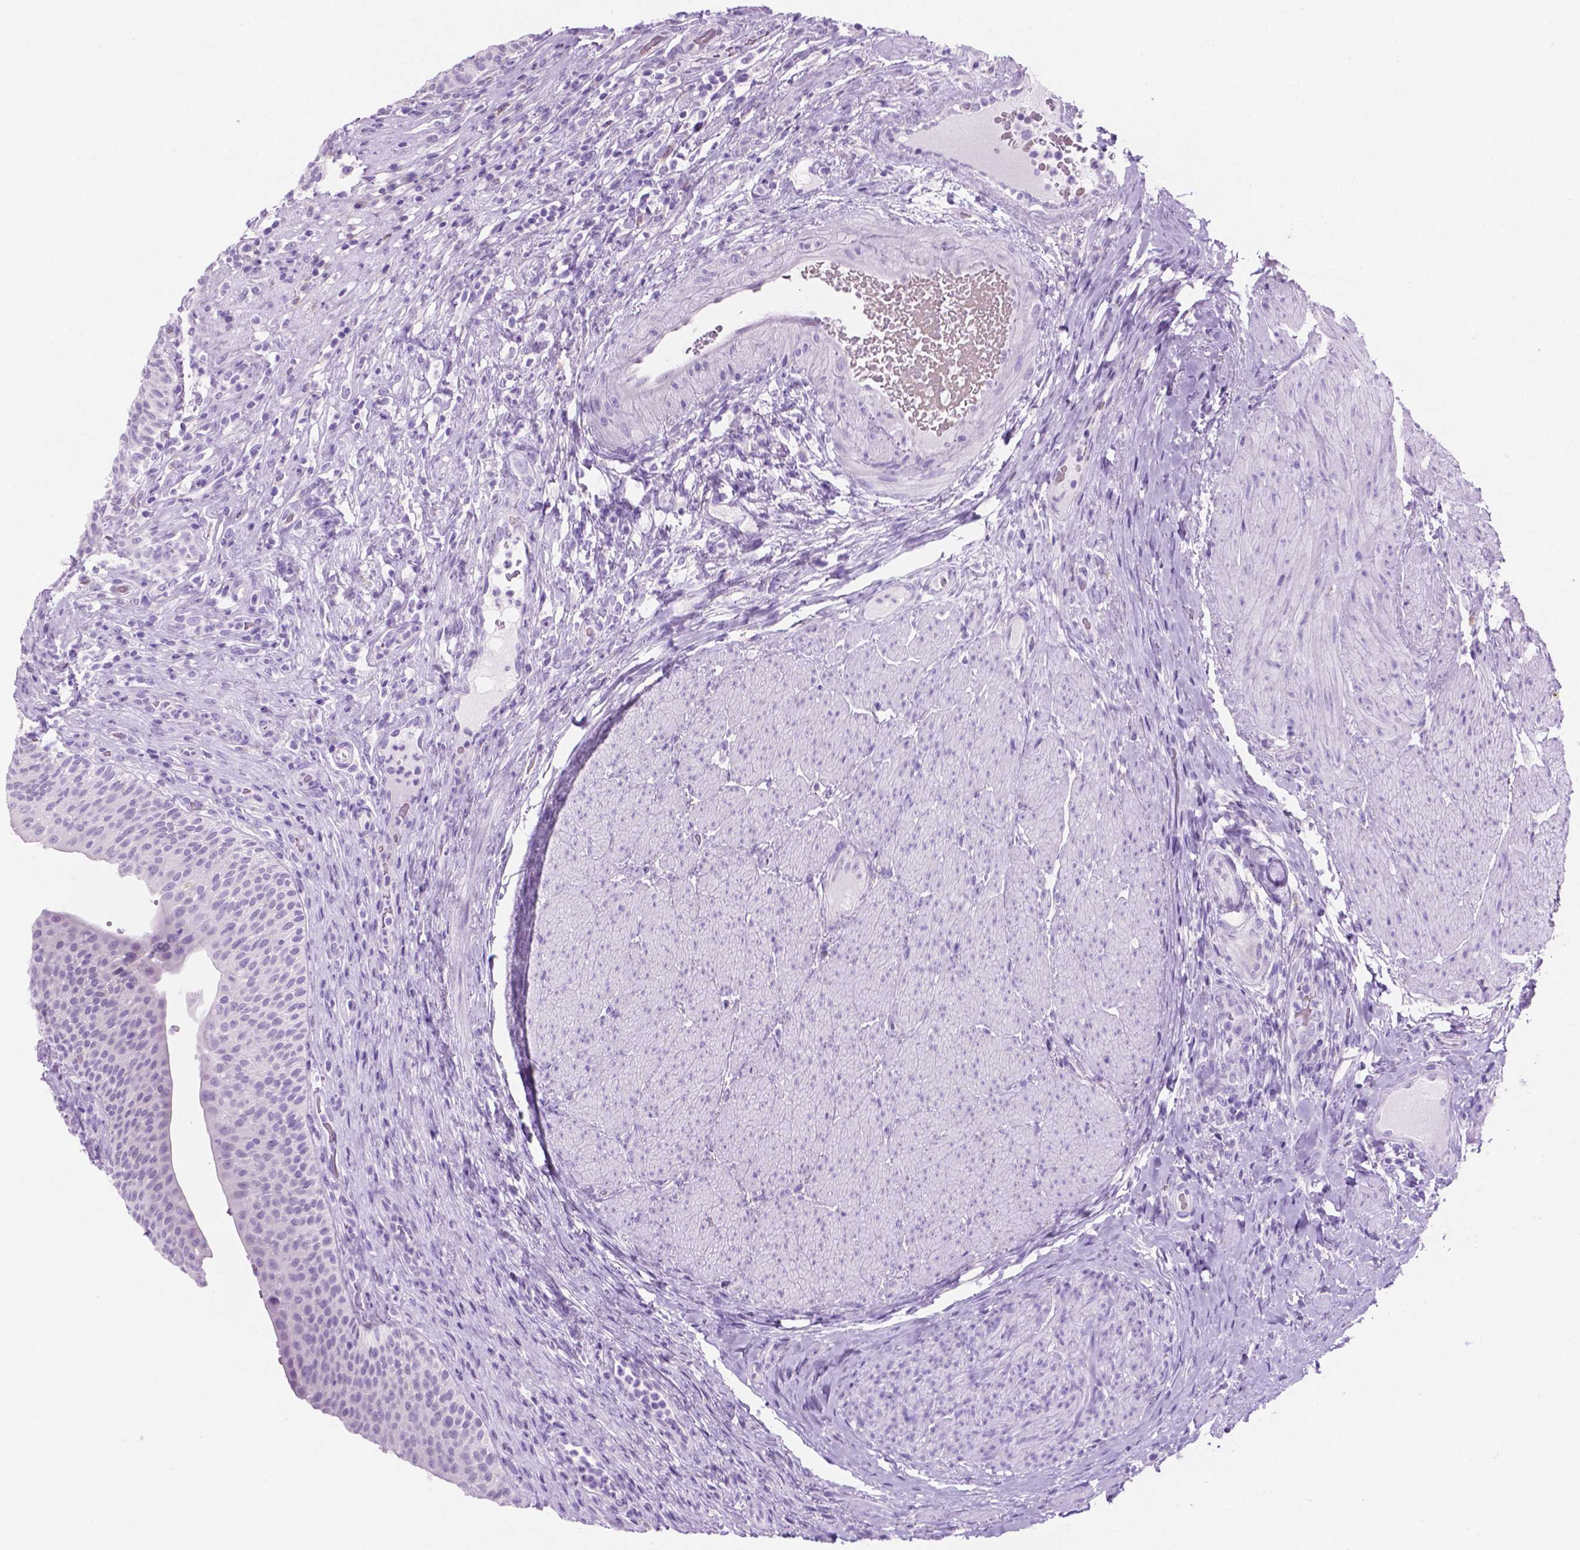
{"staining": {"intensity": "negative", "quantity": "none", "location": "none"}, "tissue": "urinary bladder", "cell_type": "Urothelial cells", "image_type": "normal", "snomed": [{"axis": "morphology", "description": "Normal tissue, NOS"}, {"axis": "topography", "description": "Urinary bladder"}, {"axis": "topography", "description": "Peripheral nerve tissue"}], "caption": "Histopathology image shows no protein positivity in urothelial cells of benign urinary bladder.", "gene": "GRIN2B", "patient": {"sex": "male", "age": 66}}